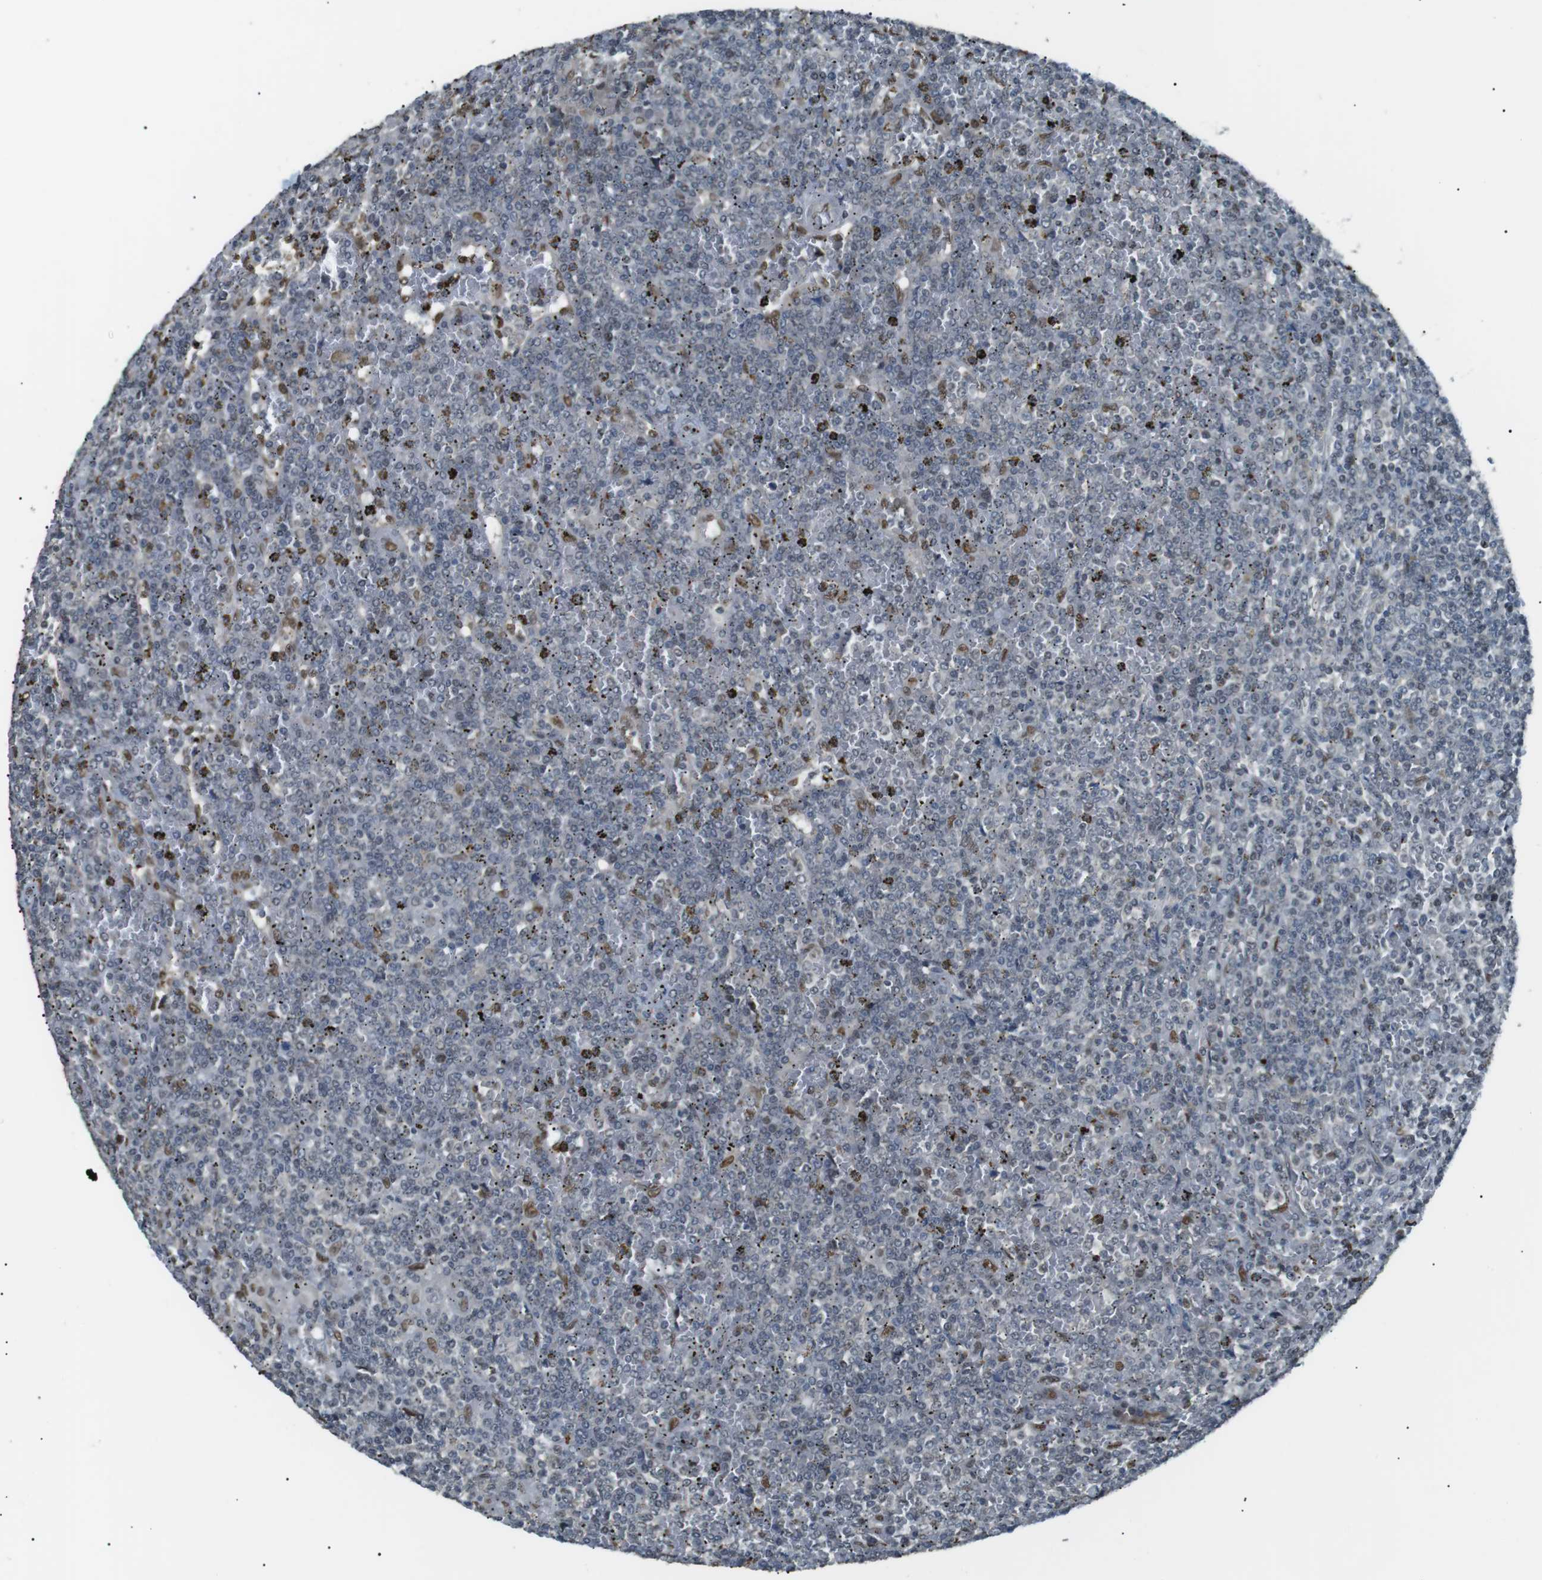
{"staining": {"intensity": "weak", "quantity": "<25%", "location": "nuclear"}, "tissue": "lymphoma", "cell_type": "Tumor cells", "image_type": "cancer", "snomed": [{"axis": "morphology", "description": "Malignant lymphoma, non-Hodgkin's type, Low grade"}, {"axis": "topography", "description": "Spleen"}], "caption": "This is a photomicrograph of immunohistochemistry staining of lymphoma, which shows no staining in tumor cells.", "gene": "SRPK2", "patient": {"sex": "female", "age": 19}}